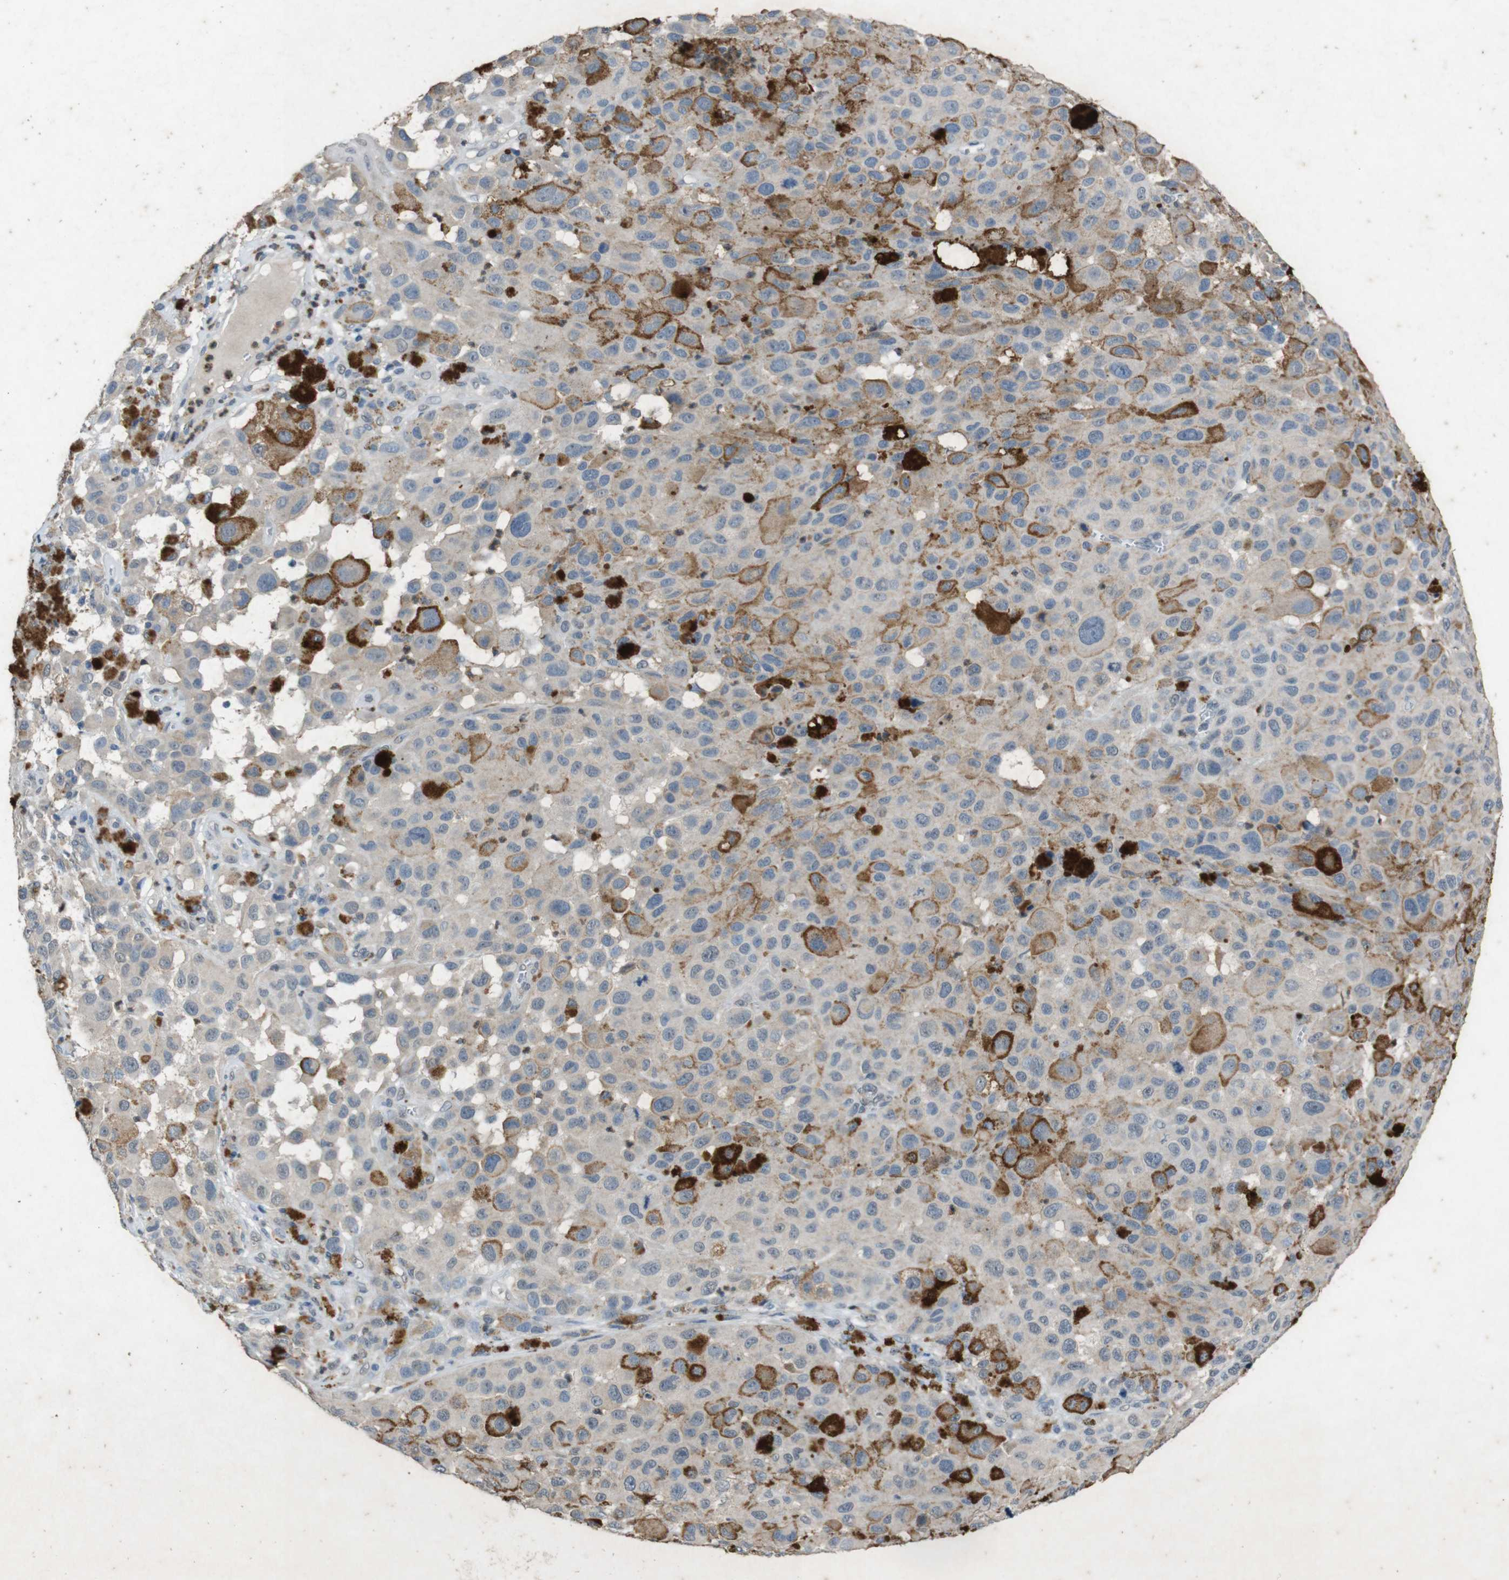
{"staining": {"intensity": "negative", "quantity": "none", "location": "none"}, "tissue": "melanoma", "cell_type": "Tumor cells", "image_type": "cancer", "snomed": [{"axis": "morphology", "description": "Malignant melanoma, NOS"}, {"axis": "topography", "description": "Skin"}], "caption": "This is an immunohistochemistry (IHC) micrograph of human melanoma. There is no expression in tumor cells.", "gene": "STBD1", "patient": {"sex": "male", "age": 96}}